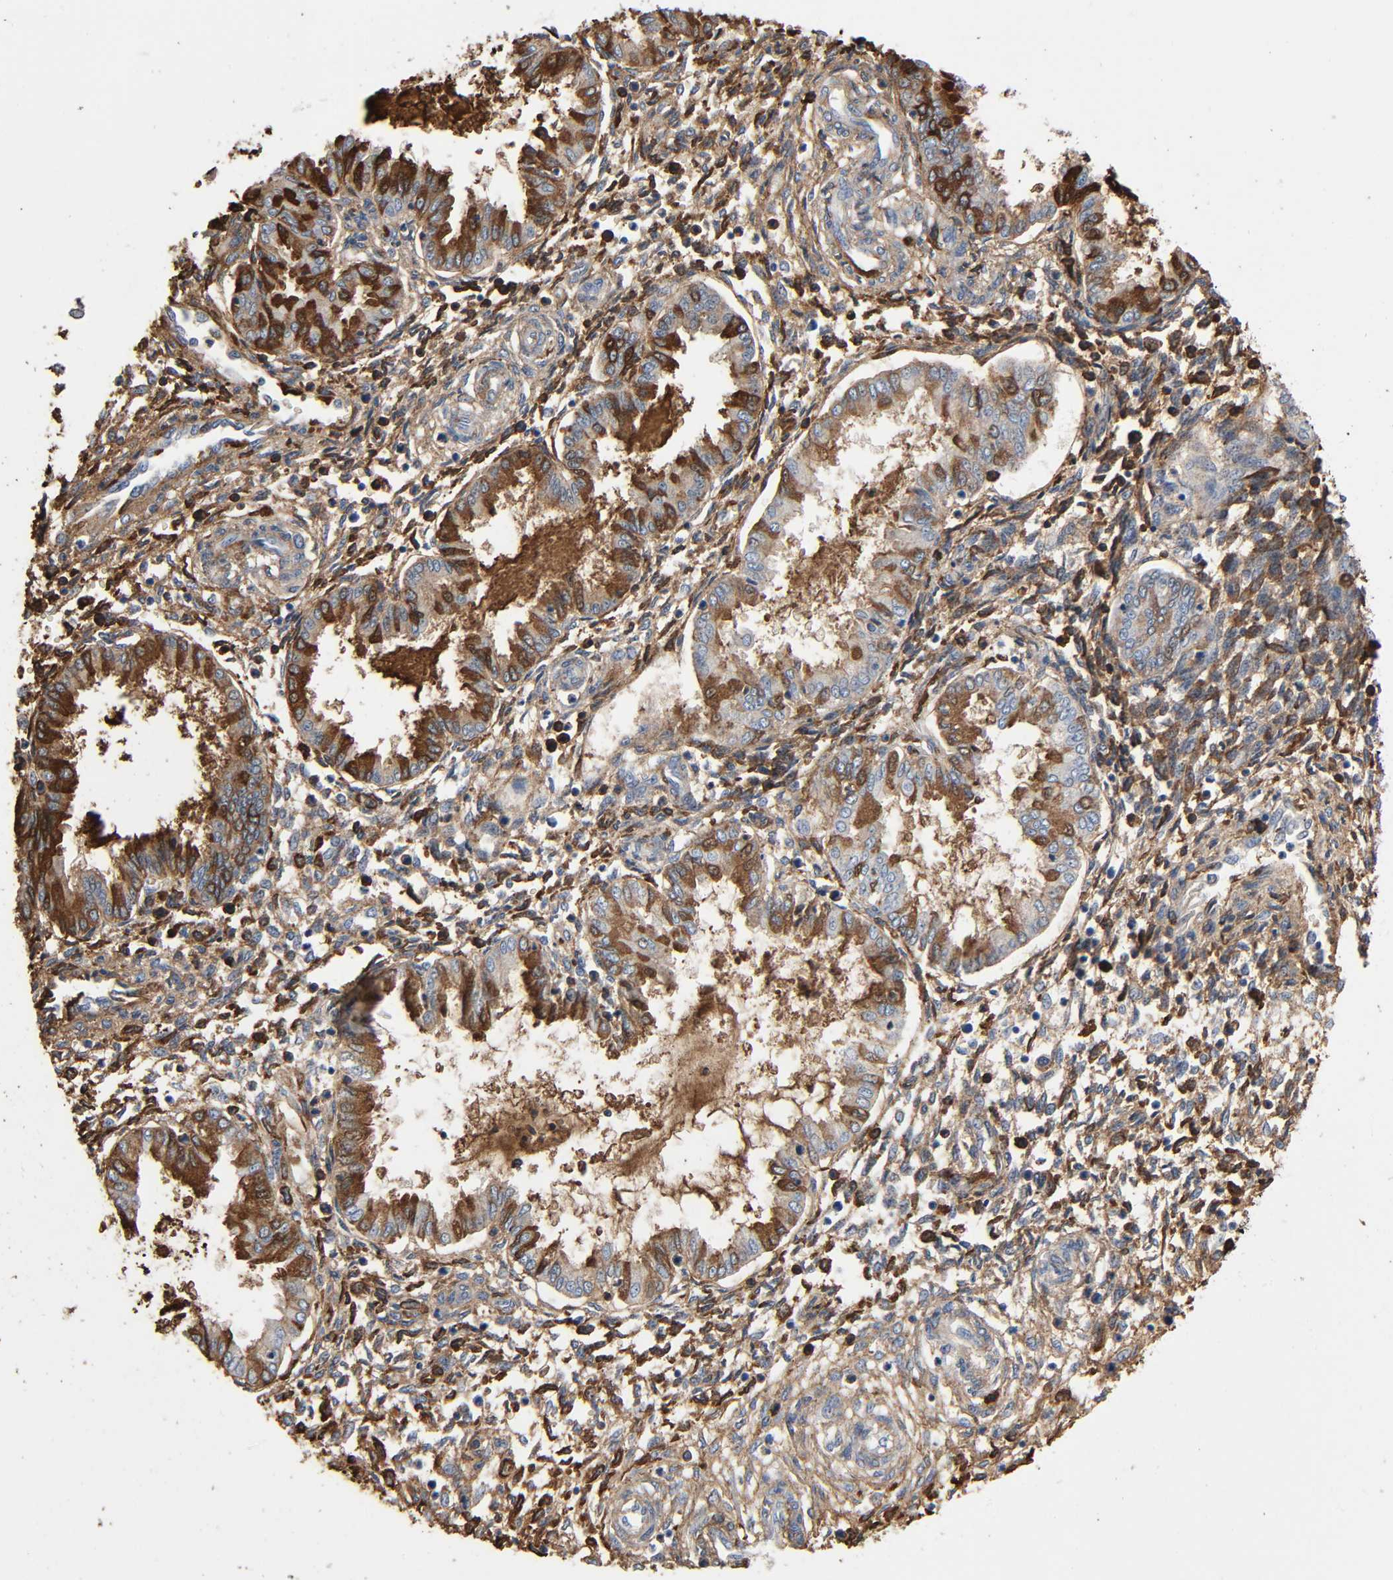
{"staining": {"intensity": "moderate", "quantity": "25%-75%", "location": "cytoplasmic/membranous"}, "tissue": "endometrium", "cell_type": "Cells in endometrial stroma", "image_type": "normal", "snomed": [{"axis": "morphology", "description": "Normal tissue, NOS"}, {"axis": "topography", "description": "Endometrium"}], "caption": "Immunohistochemical staining of normal endometrium reveals moderate cytoplasmic/membranous protein staining in approximately 25%-75% of cells in endometrial stroma.", "gene": "C3", "patient": {"sex": "female", "age": 33}}